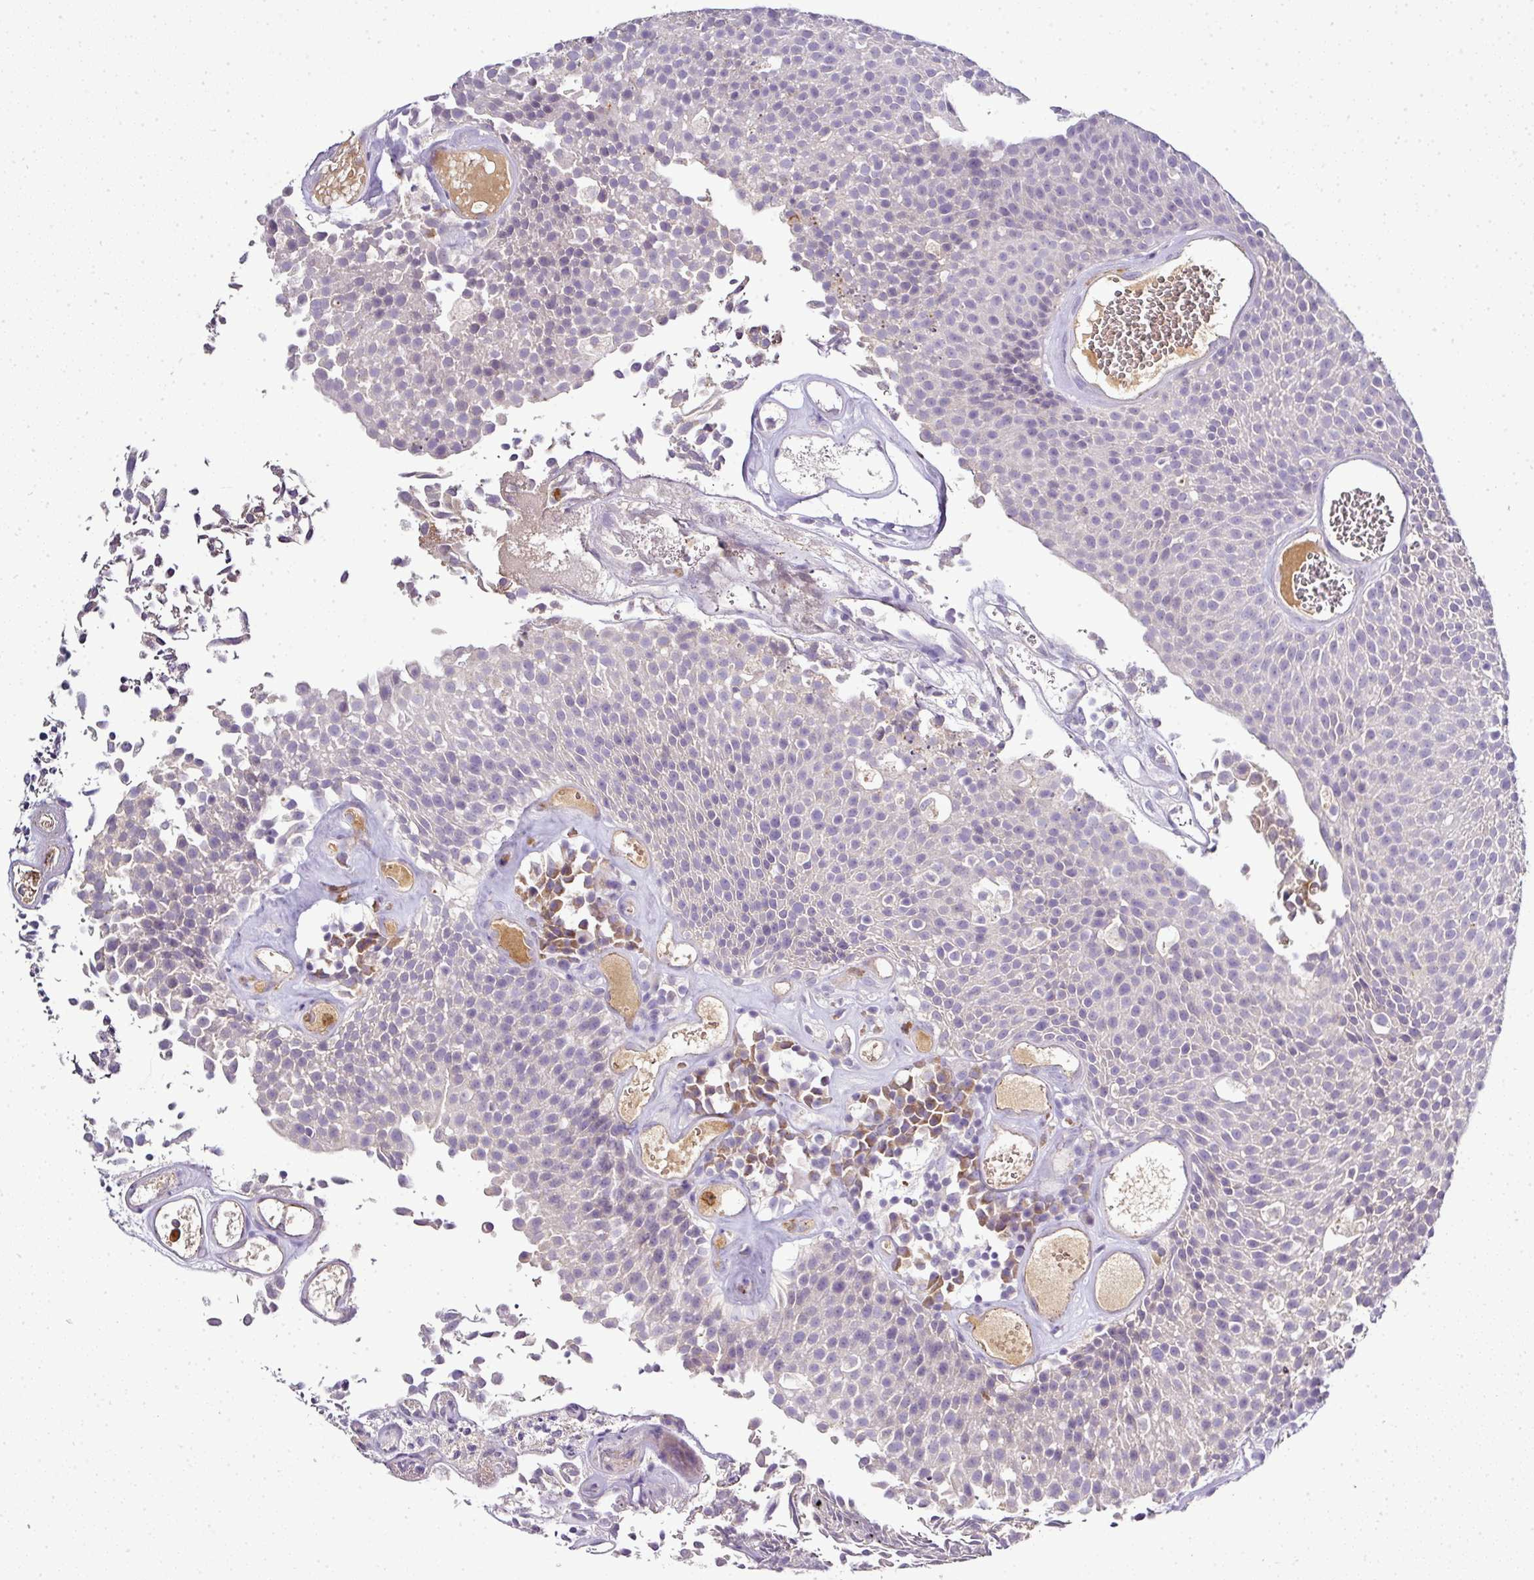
{"staining": {"intensity": "negative", "quantity": "none", "location": "none"}, "tissue": "urothelial cancer", "cell_type": "Tumor cells", "image_type": "cancer", "snomed": [{"axis": "morphology", "description": "Urothelial carcinoma, Low grade"}, {"axis": "topography", "description": "Urinary bladder"}], "caption": "Urothelial carcinoma (low-grade) was stained to show a protein in brown. There is no significant expression in tumor cells. (Brightfield microscopy of DAB IHC at high magnification).", "gene": "CAB39L", "patient": {"sex": "female", "age": 79}}